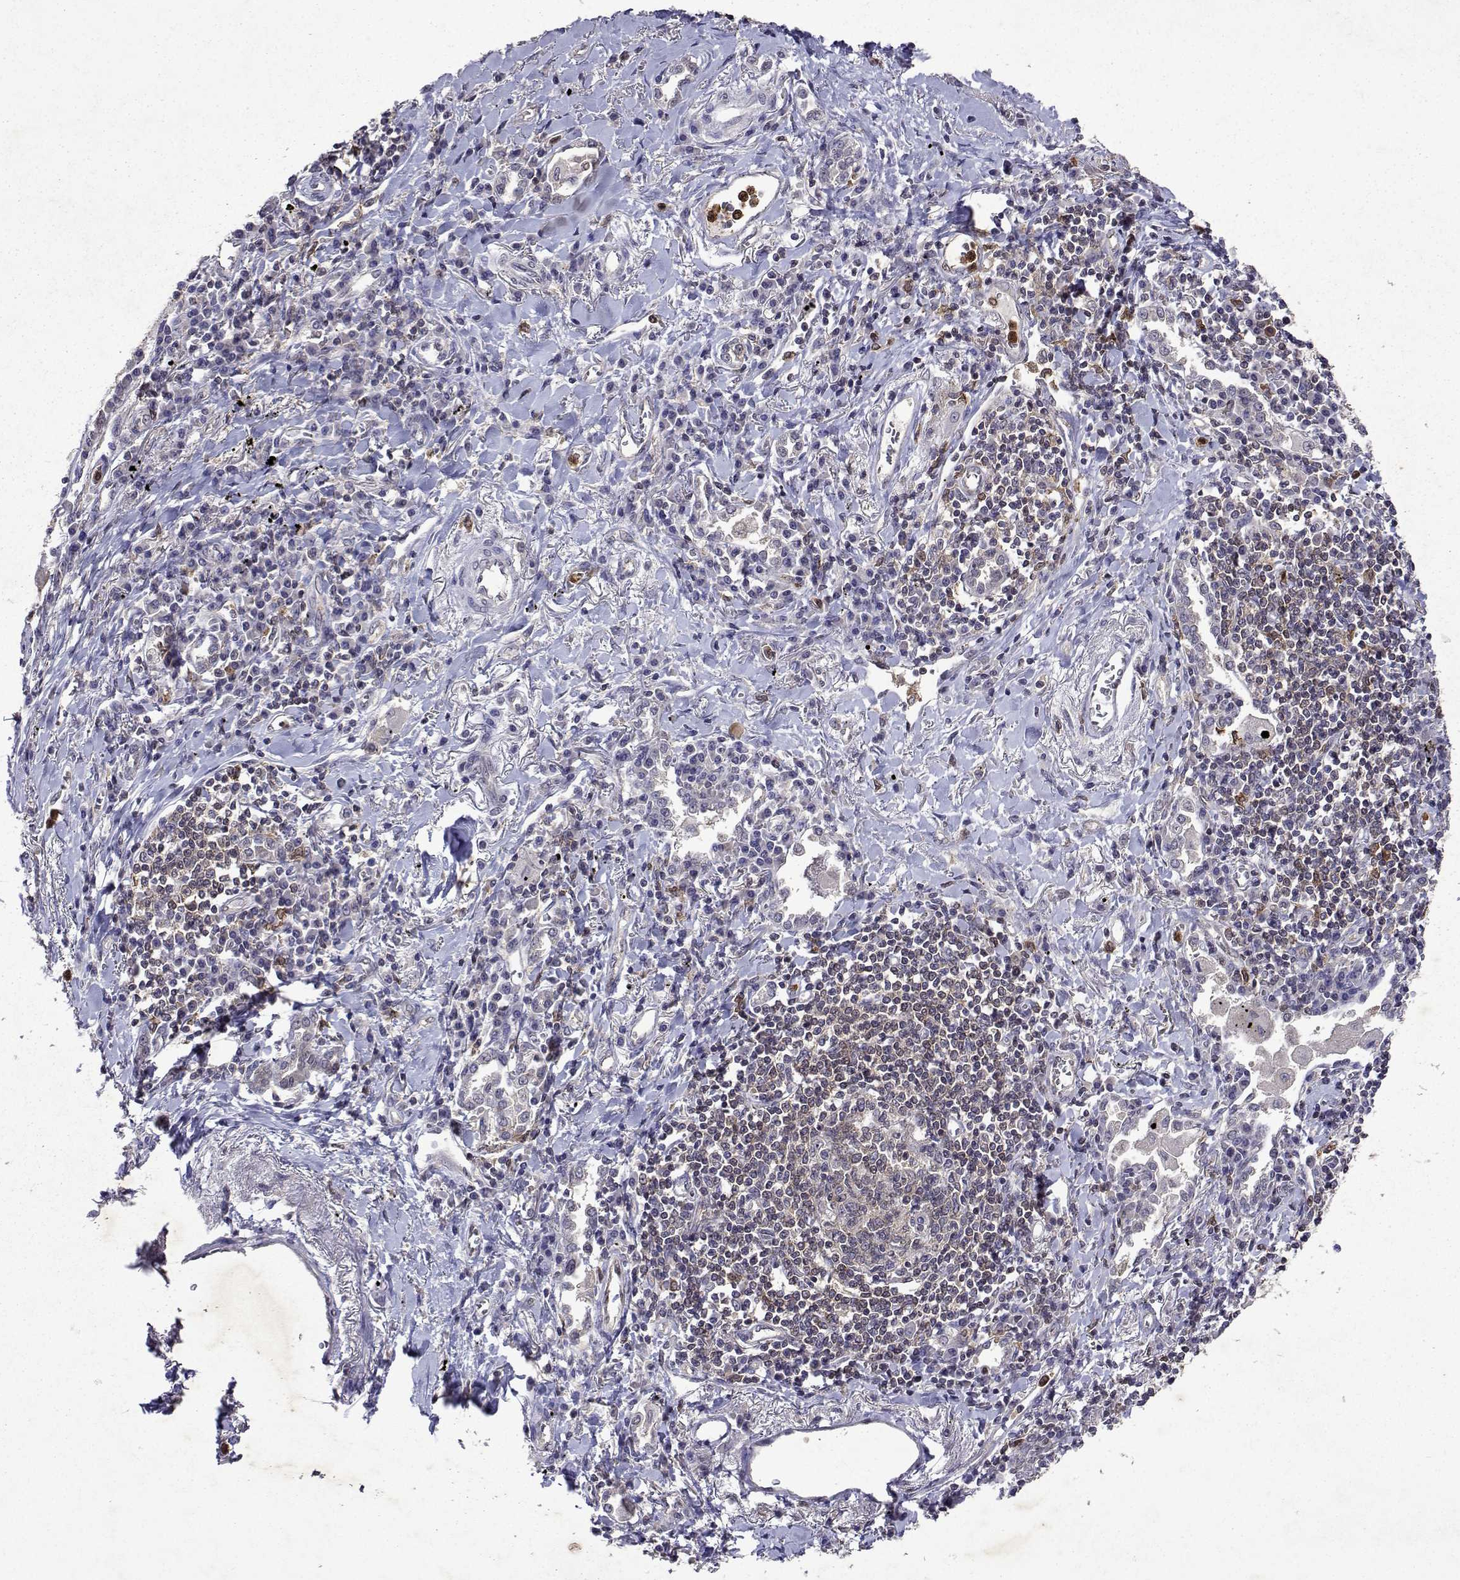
{"staining": {"intensity": "weak", "quantity": "25%-75%", "location": "cytoplasmic/membranous"}, "tissue": "lung cancer", "cell_type": "Tumor cells", "image_type": "cancer", "snomed": [{"axis": "morphology", "description": "Squamous cell carcinoma, NOS"}, {"axis": "topography", "description": "Lung"}], "caption": "Tumor cells display low levels of weak cytoplasmic/membranous positivity in approximately 25%-75% of cells in lung squamous cell carcinoma.", "gene": "APAF1", "patient": {"sex": "male", "age": 82}}